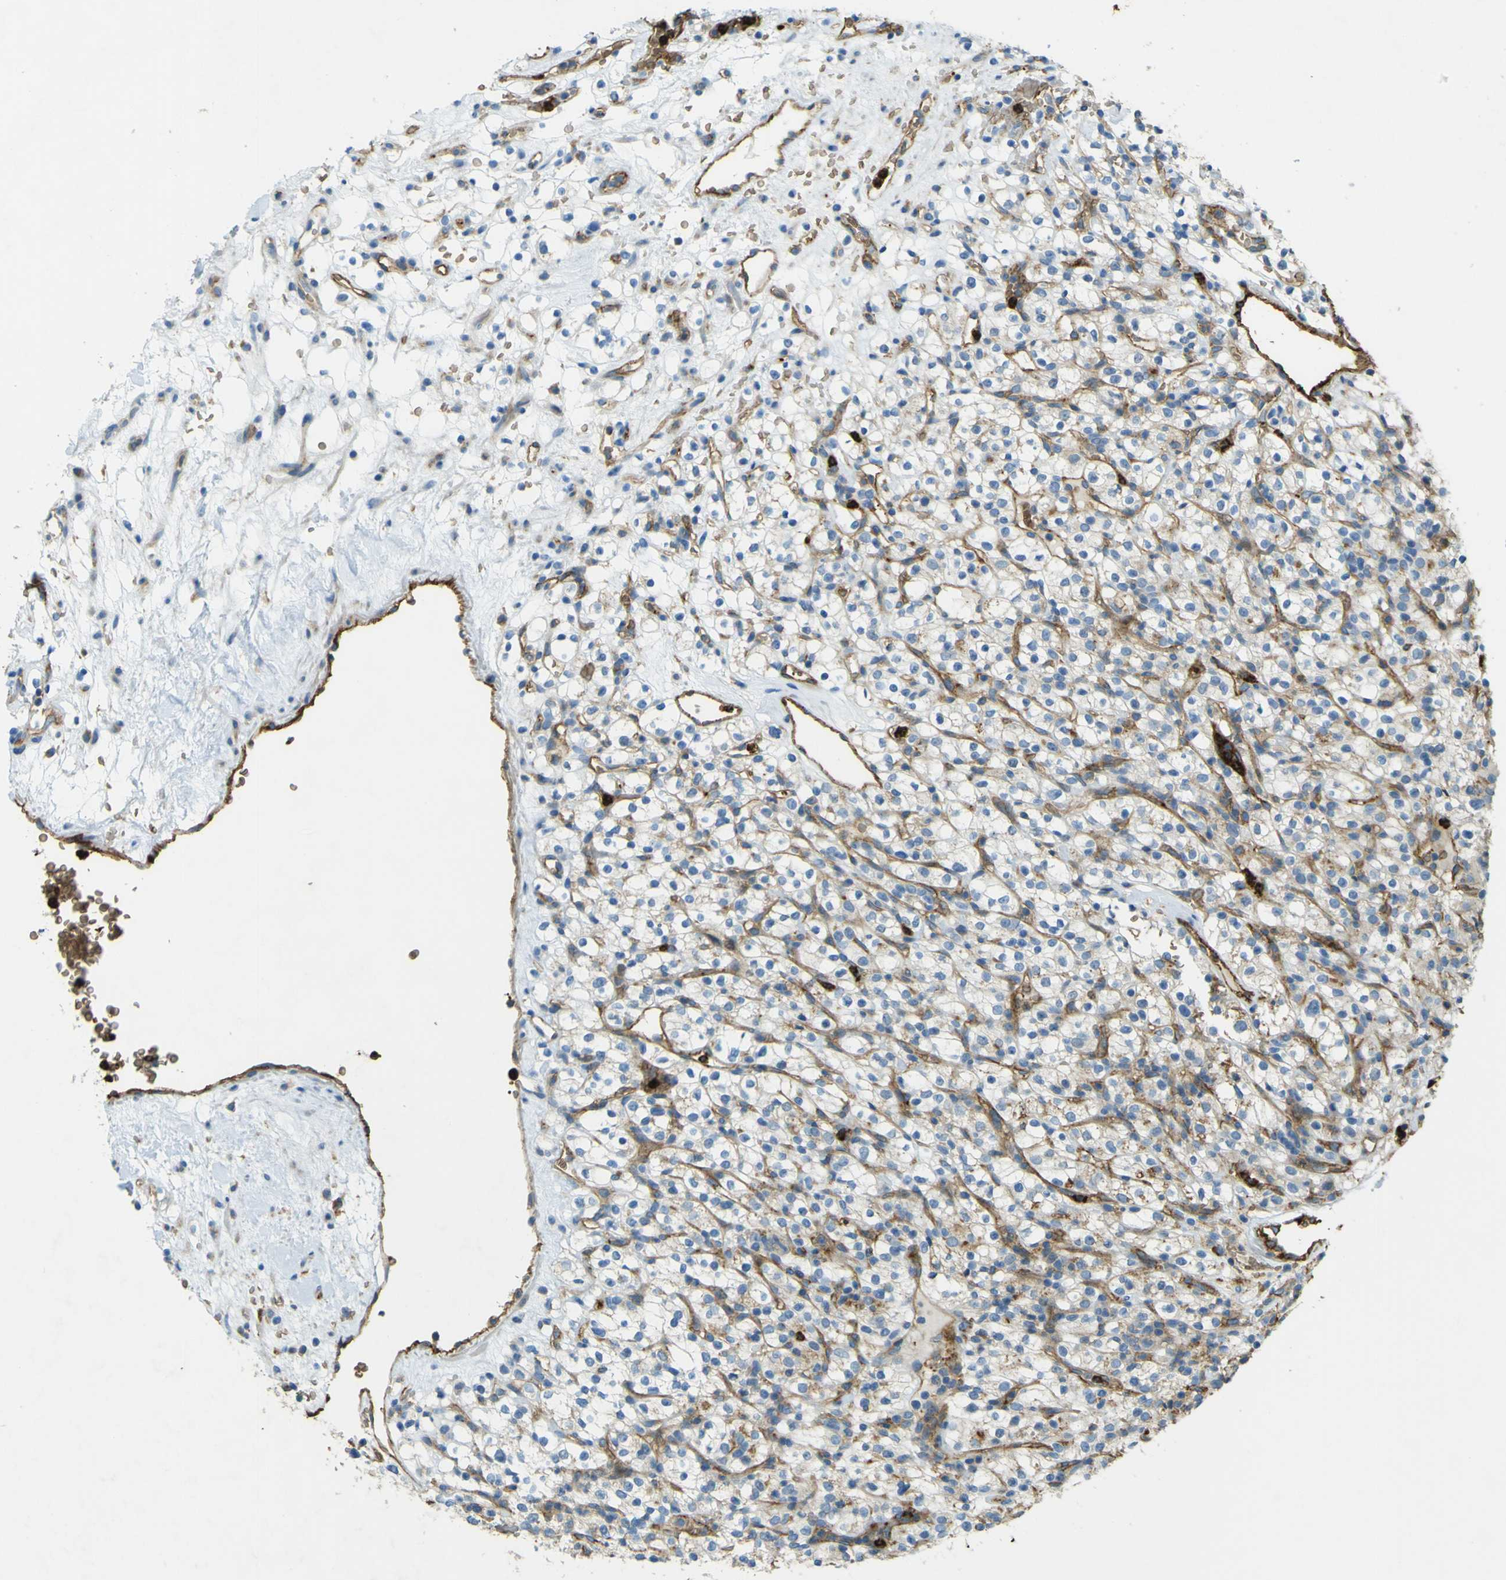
{"staining": {"intensity": "negative", "quantity": "none", "location": "none"}, "tissue": "renal cancer", "cell_type": "Tumor cells", "image_type": "cancer", "snomed": [{"axis": "morphology", "description": "Normal tissue, NOS"}, {"axis": "morphology", "description": "Adenocarcinoma, NOS"}, {"axis": "topography", "description": "Kidney"}], "caption": "The image displays no significant staining in tumor cells of renal cancer.", "gene": "PLXDC1", "patient": {"sex": "female", "age": 72}}